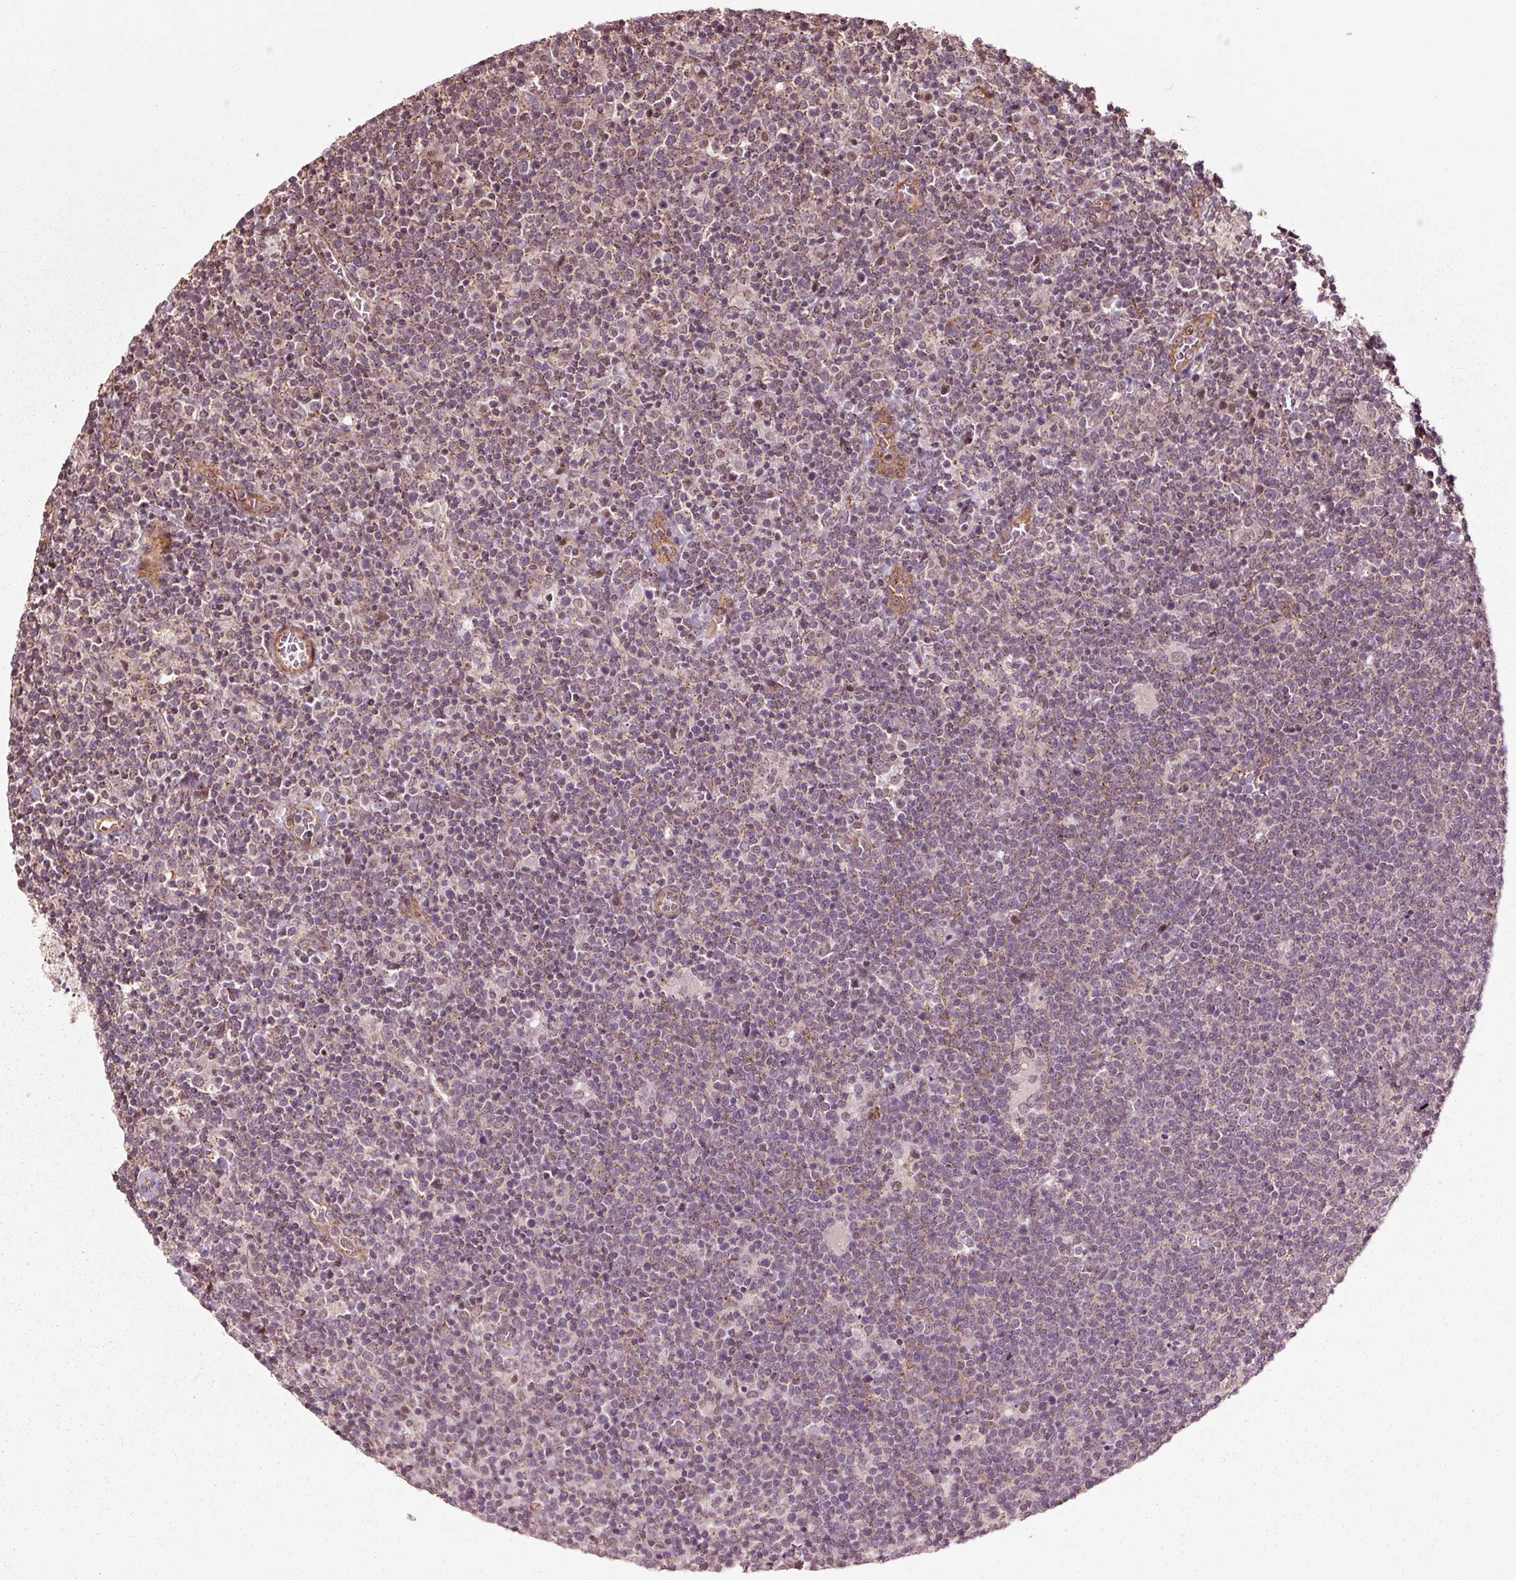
{"staining": {"intensity": "negative", "quantity": "none", "location": "none"}, "tissue": "lymphoma", "cell_type": "Tumor cells", "image_type": "cancer", "snomed": [{"axis": "morphology", "description": "Malignant lymphoma, non-Hodgkin's type, High grade"}, {"axis": "topography", "description": "Lymph node"}], "caption": "Photomicrograph shows no significant protein staining in tumor cells of lymphoma.", "gene": "CEP95", "patient": {"sex": "male", "age": 61}}